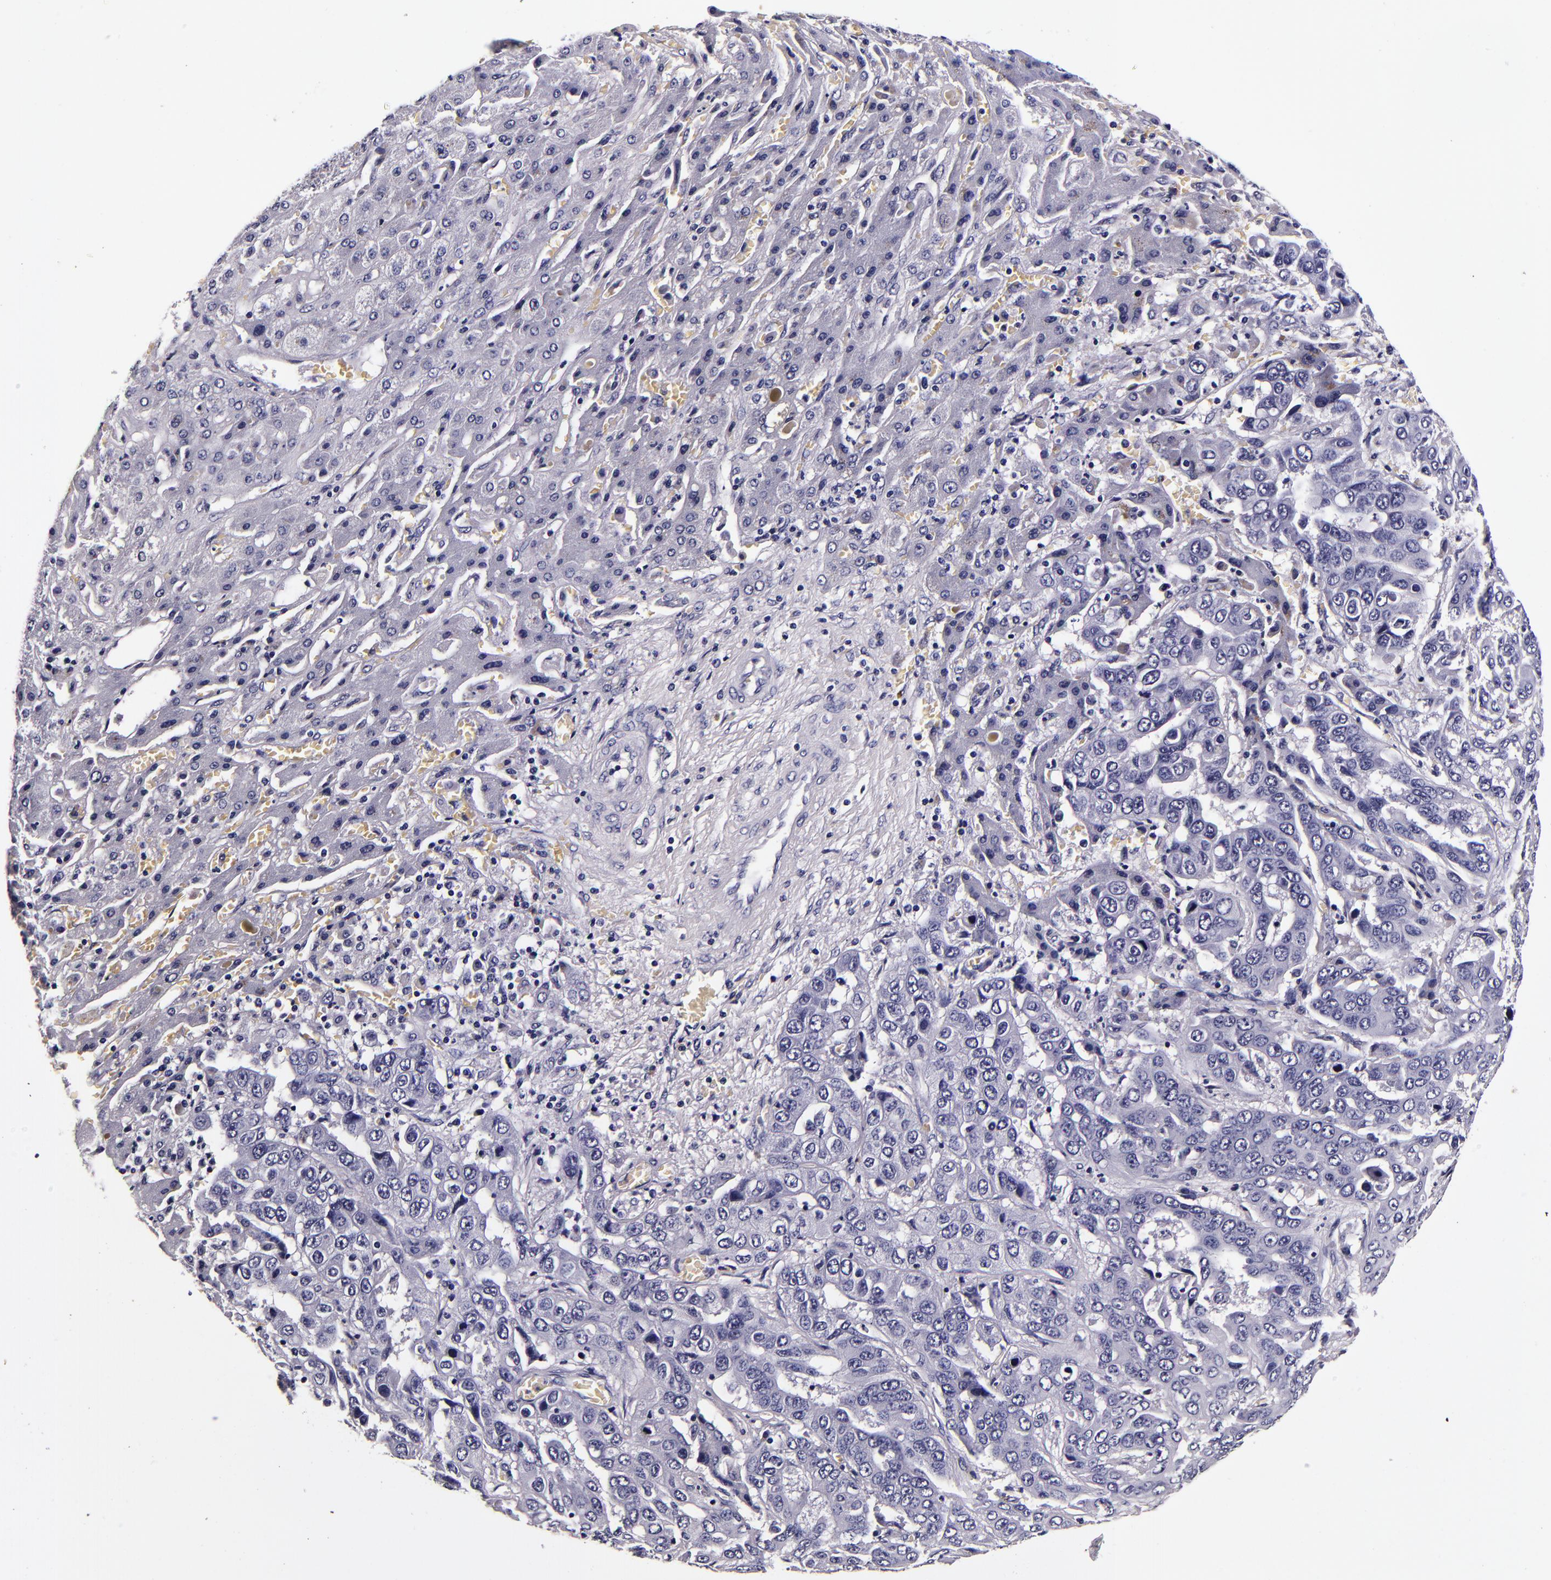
{"staining": {"intensity": "negative", "quantity": "none", "location": "none"}, "tissue": "liver cancer", "cell_type": "Tumor cells", "image_type": "cancer", "snomed": [{"axis": "morphology", "description": "Cholangiocarcinoma"}, {"axis": "topography", "description": "Liver"}], "caption": "IHC image of human cholangiocarcinoma (liver) stained for a protein (brown), which demonstrates no staining in tumor cells.", "gene": "FBN1", "patient": {"sex": "female", "age": 52}}